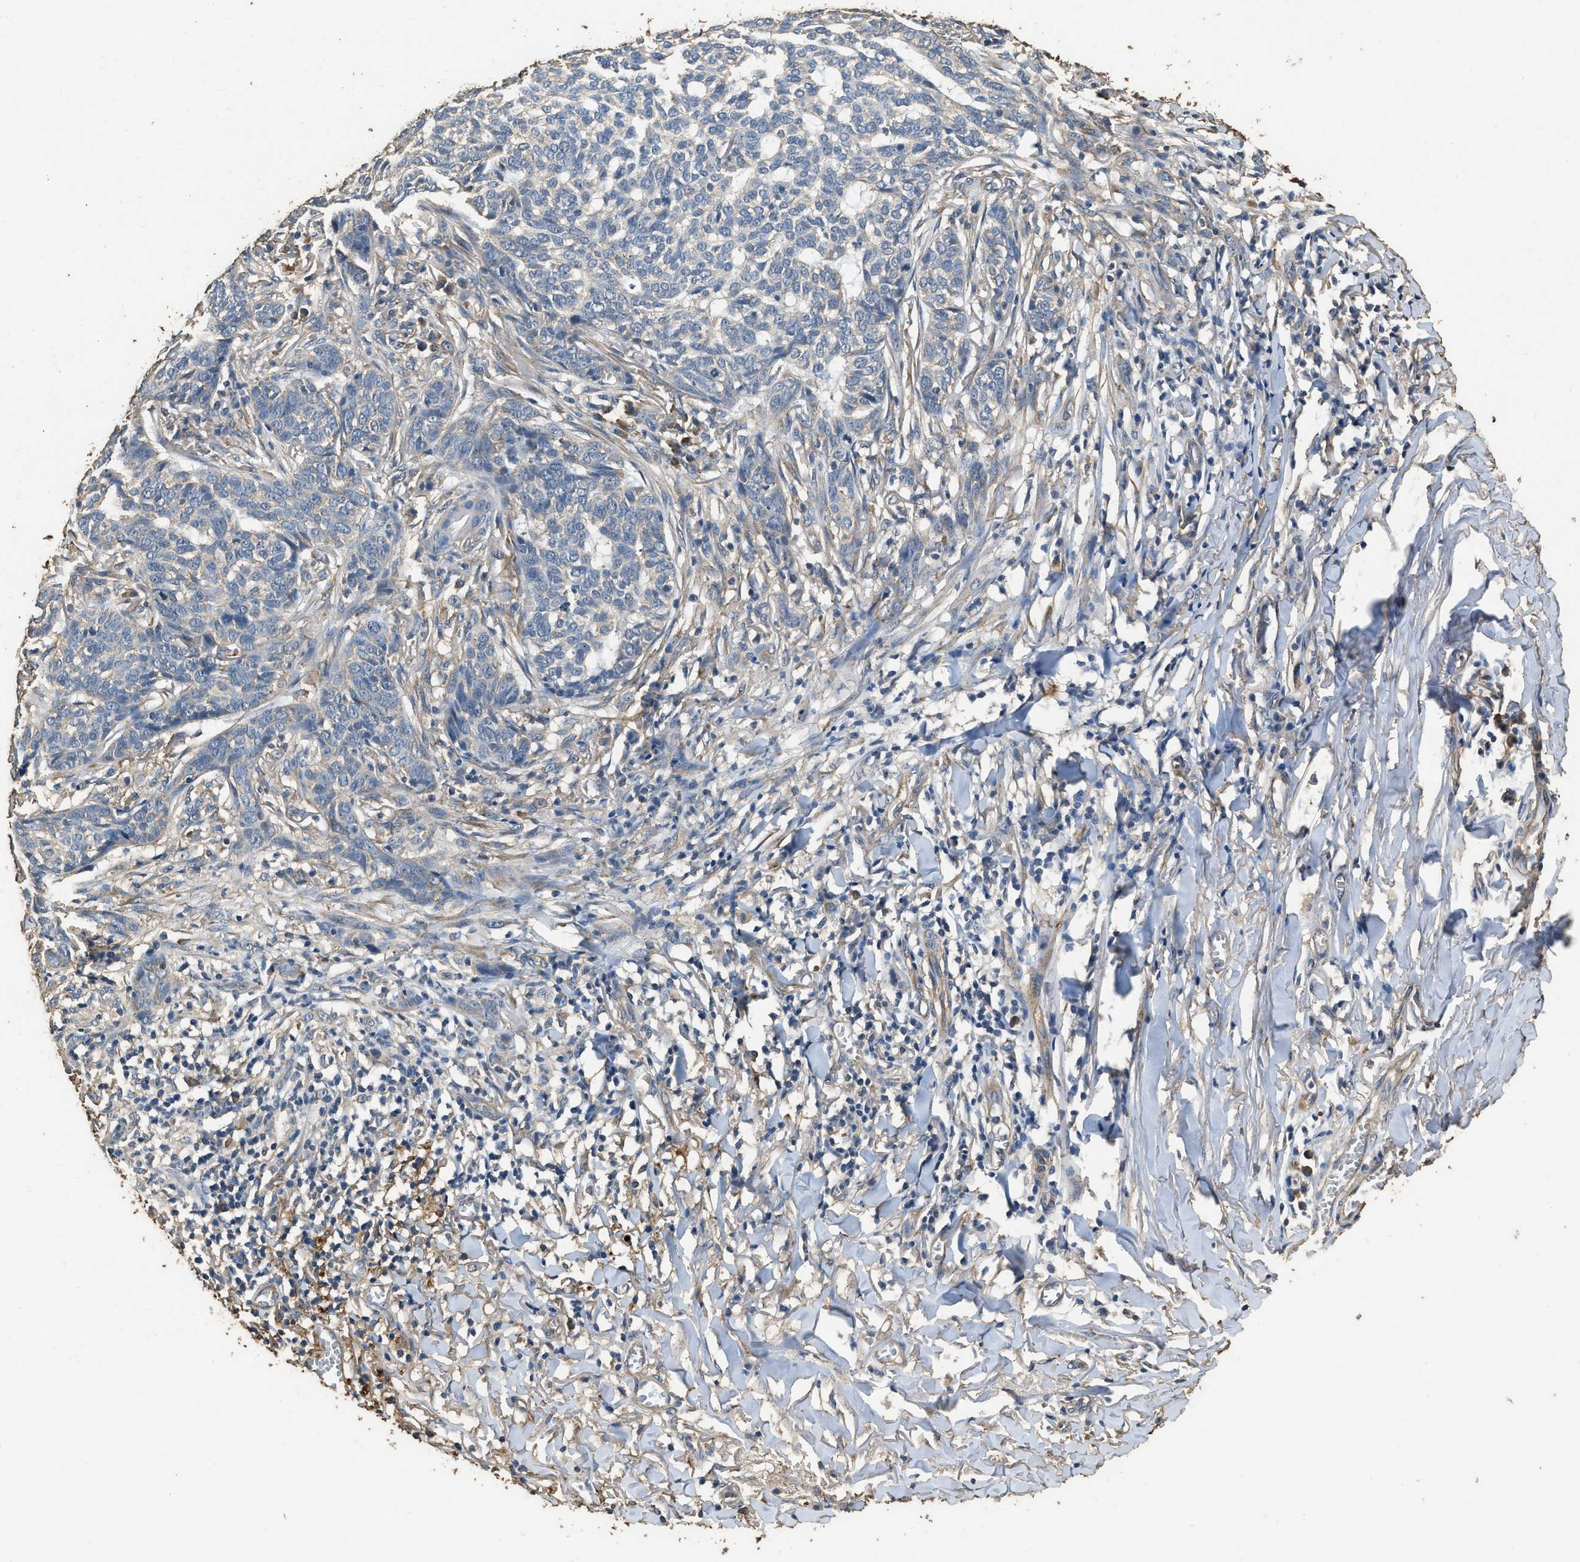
{"staining": {"intensity": "negative", "quantity": "none", "location": "none"}, "tissue": "skin cancer", "cell_type": "Tumor cells", "image_type": "cancer", "snomed": [{"axis": "morphology", "description": "Basal cell carcinoma"}, {"axis": "topography", "description": "Skin"}], "caption": "This is an IHC photomicrograph of human skin cancer. There is no positivity in tumor cells.", "gene": "MIB1", "patient": {"sex": "male", "age": 85}}